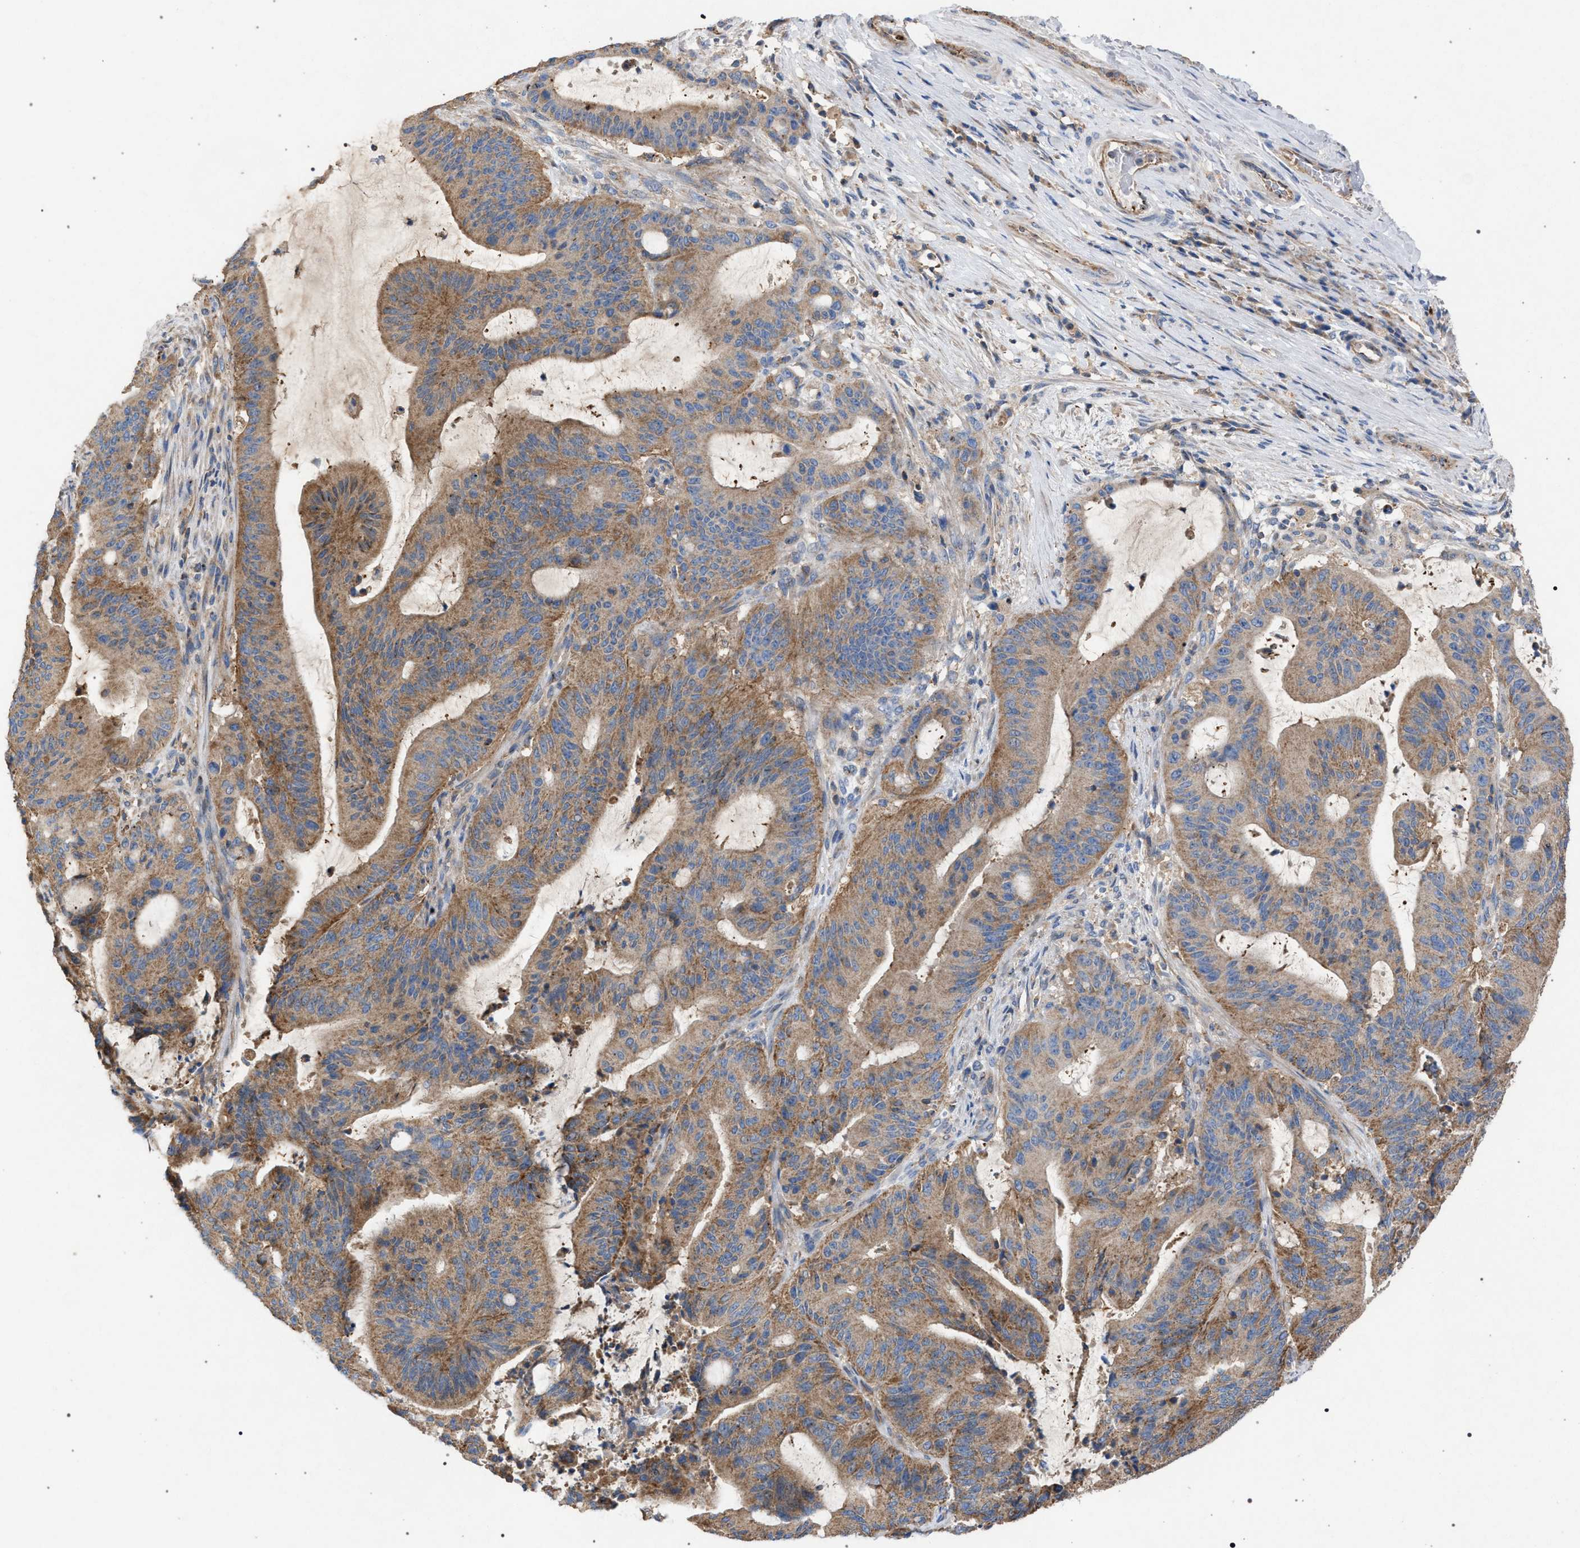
{"staining": {"intensity": "moderate", "quantity": ">75%", "location": "cytoplasmic/membranous"}, "tissue": "liver cancer", "cell_type": "Tumor cells", "image_type": "cancer", "snomed": [{"axis": "morphology", "description": "Normal tissue, NOS"}, {"axis": "morphology", "description": "Cholangiocarcinoma"}, {"axis": "topography", "description": "Liver"}, {"axis": "topography", "description": "Peripheral nerve tissue"}], "caption": "A histopathology image showing moderate cytoplasmic/membranous staining in about >75% of tumor cells in liver cholangiocarcinoma, as visualized by brown immunohistochemical staining.", "gene": "VPS13A", "patient": {"sex": "female", "age": 73}}